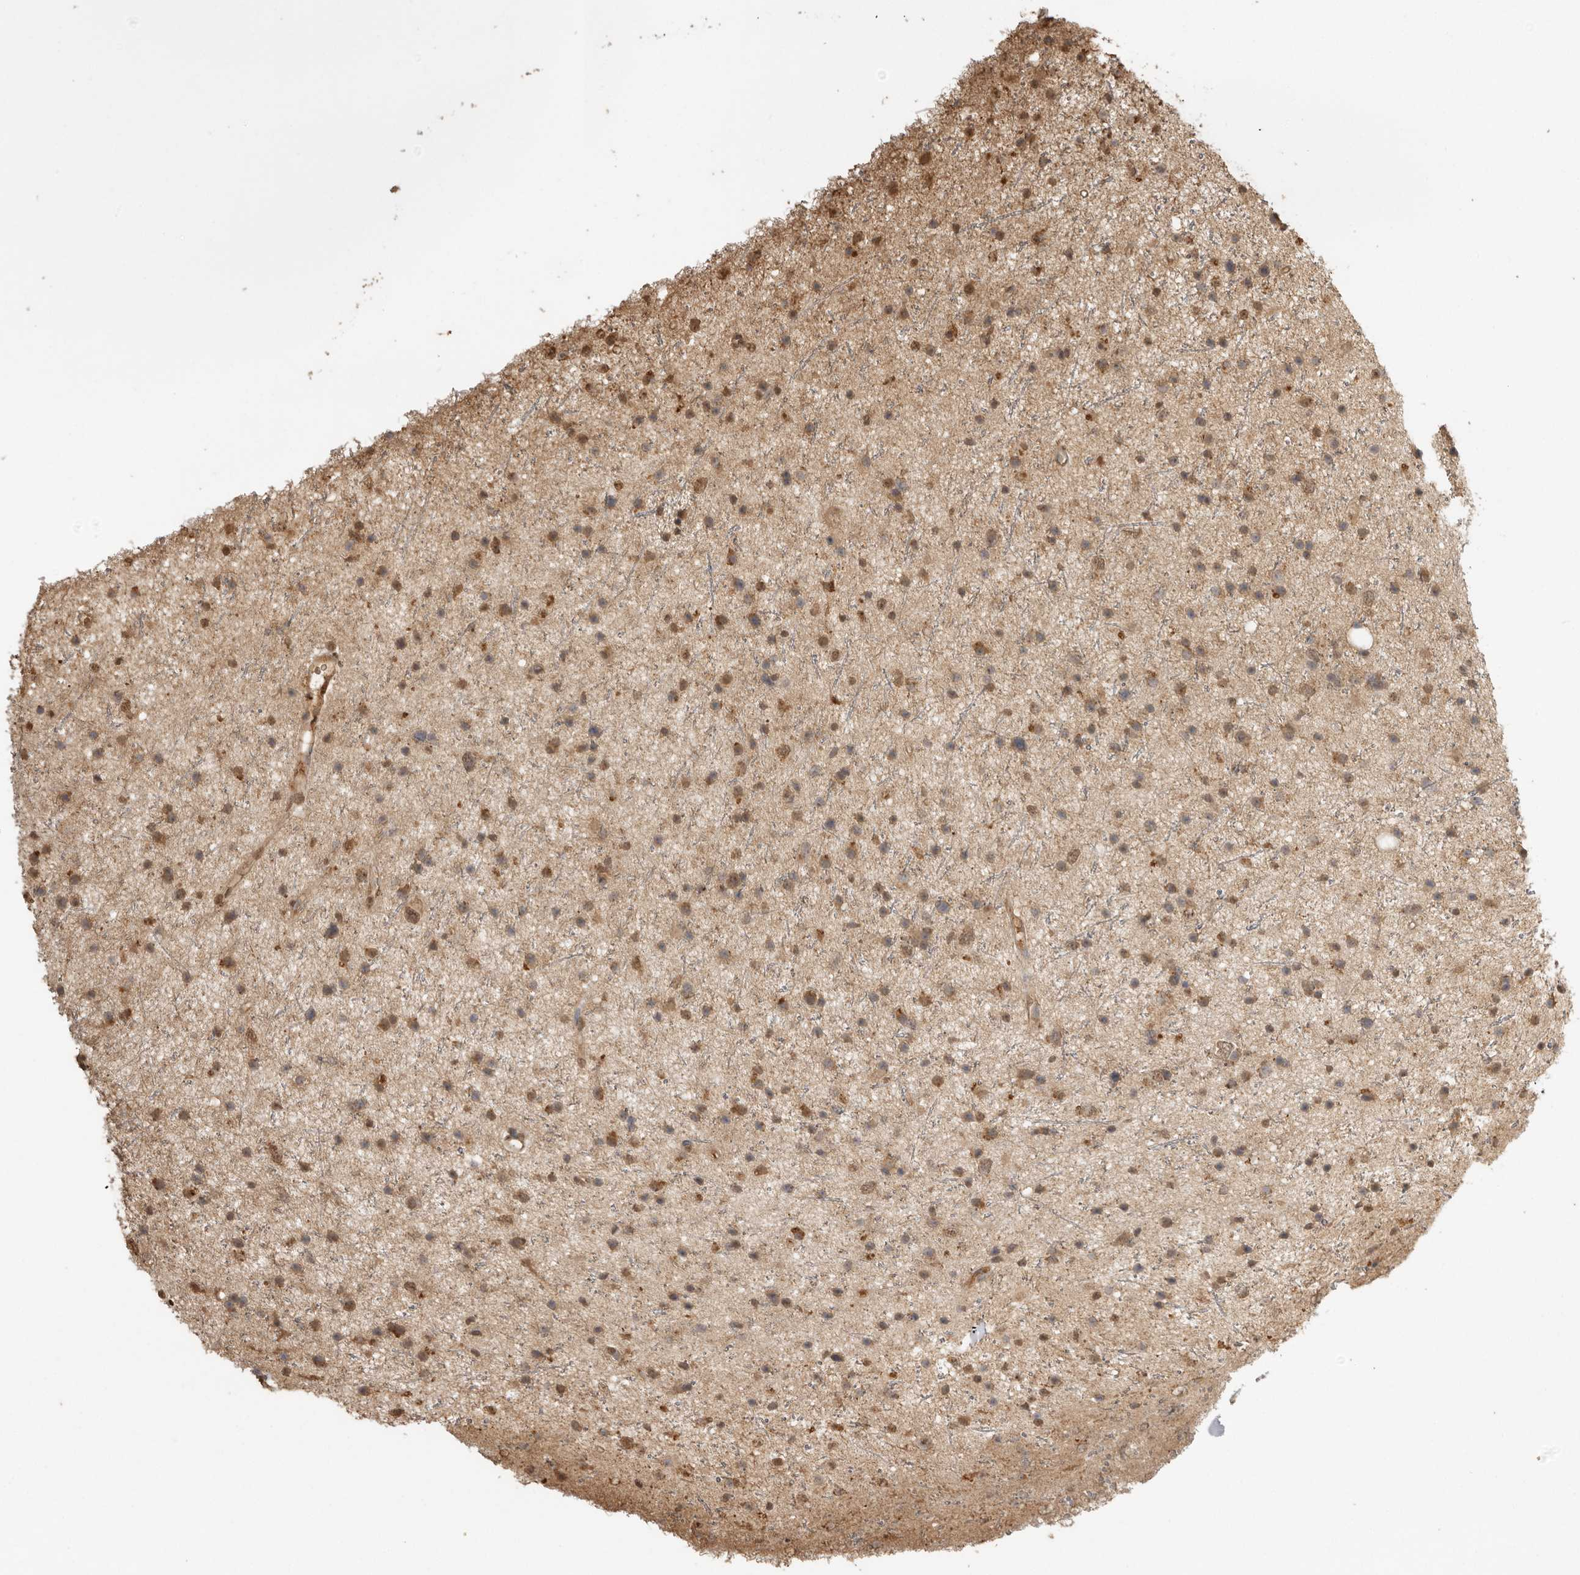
{"staining": {"intensity": "moderate", "quantity": ">75%", "location": "cytoplasmic/membranous"}, "tissue": "glioma", "cell_type": "Tumor cells", "image_type": "cancer", "snomed": [{"axis": "morphology", "description": "Glioma, malignant, Low grade"}, {"axis": "topography", "description": "Cerebral cortex"}], "caption": "Glioma was stained to show a protein in brown. There is medium levels of moderate cytoplasmic/membranous positivity in approximately >75% of tumor cells.", "gene": "JAG2", "patient": {"sex": "female", "age": 39}}